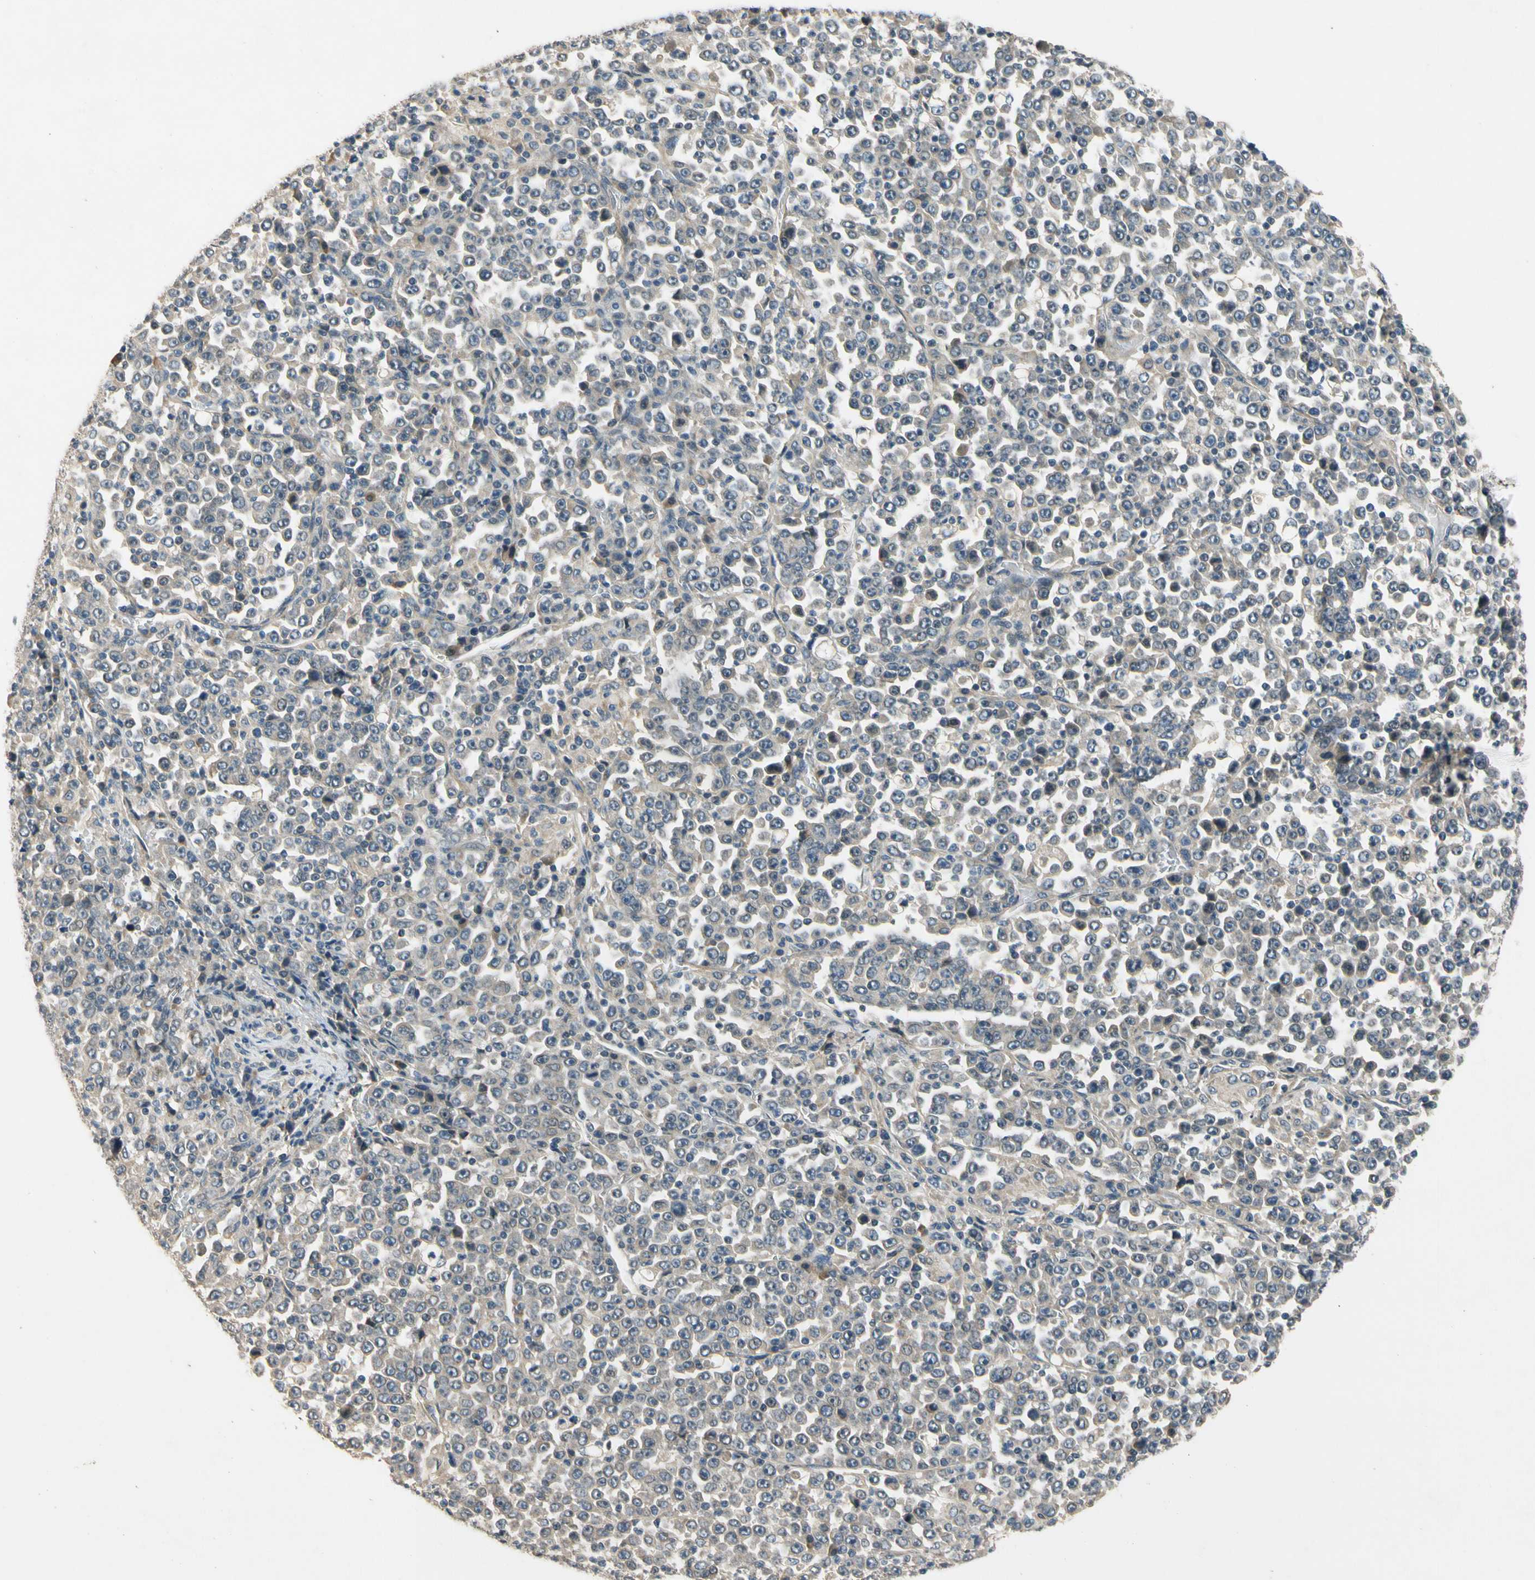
{"staining": {"intensity": "negative", "quantity": "none", "location": "none"}, "tissue": "stomach cancer", "cell_type": "Tumor cells", "image_type": "cancer", "snomed": [{"axis": "morphology", "description": "Normal tissue, NOS"}, {"axis": "morphology", "description": "Adenocarcinoma, NOS"}, {"axis": "topography", "description": "Stomach, upper"}, {"axis": "topography", "description": "Stomach"}], "caption": "Human stomach adenocarcinoma stained for a protein using IHC reveals no expression in tumor cells.", "gene": "ALKBH3", "patient": {"sex": "male", "age": 59}}